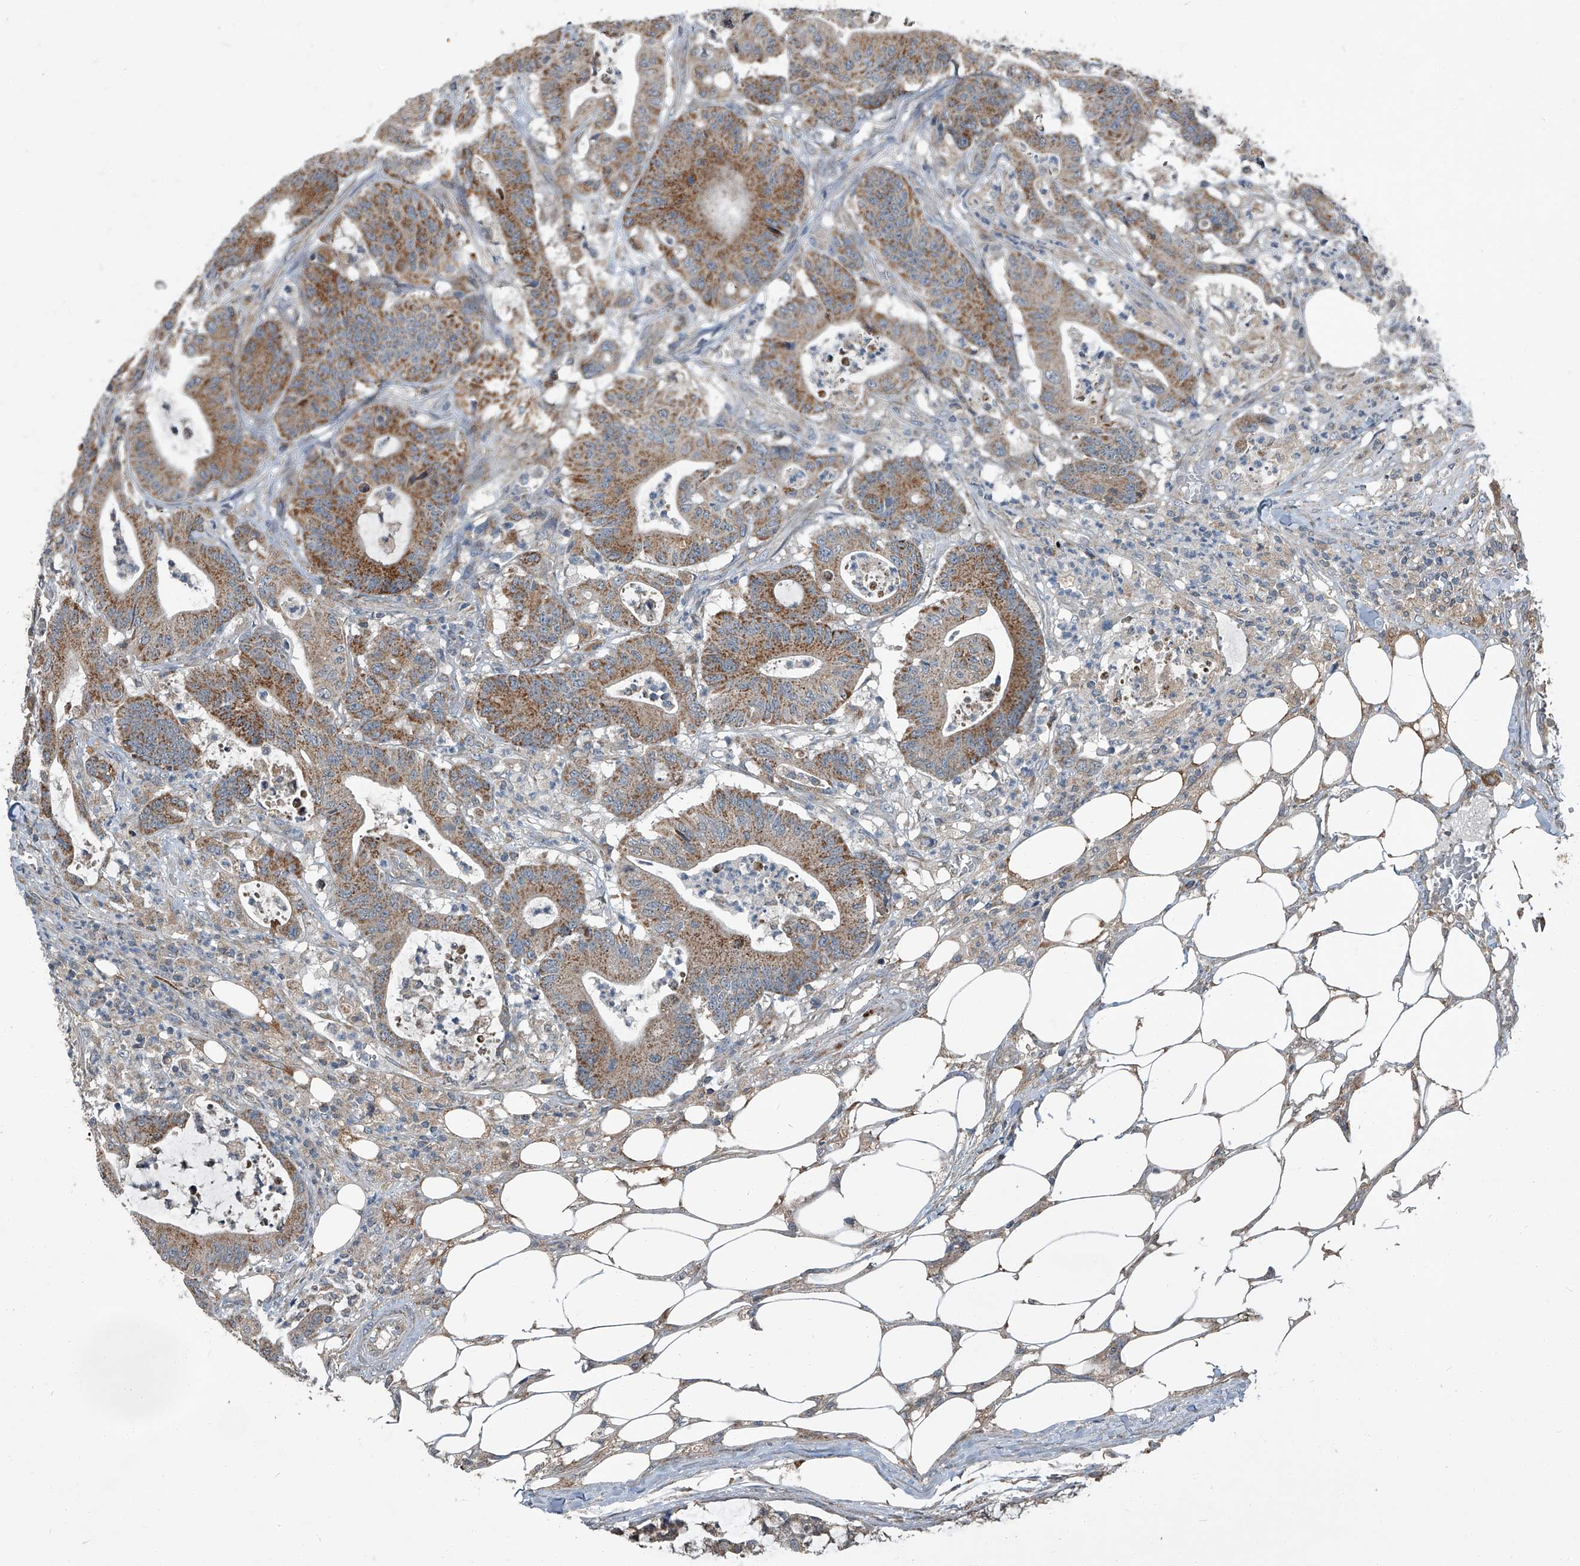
{"staining": {"intensity": "moderate", "quantity": ">75%", "location": "cytoplasmic/membranous"}, "tissue": "colorectal cancer", "cell_type": "Tumor cells", "image_type": "cancer", "snomed": [{"axis": "morphology", "description": "Adenocarcinoma, NOS"}, {"axis": "topography", "description": "Colon"}], "caption": "Protein staining of colorectal adenocarcinoma tissue shows moderate cytoplasmic/membranous expression in approximately >75% of tumor cells.", "gene": "CHRNA7", "patient": {"sex": "female", "age": 84}}